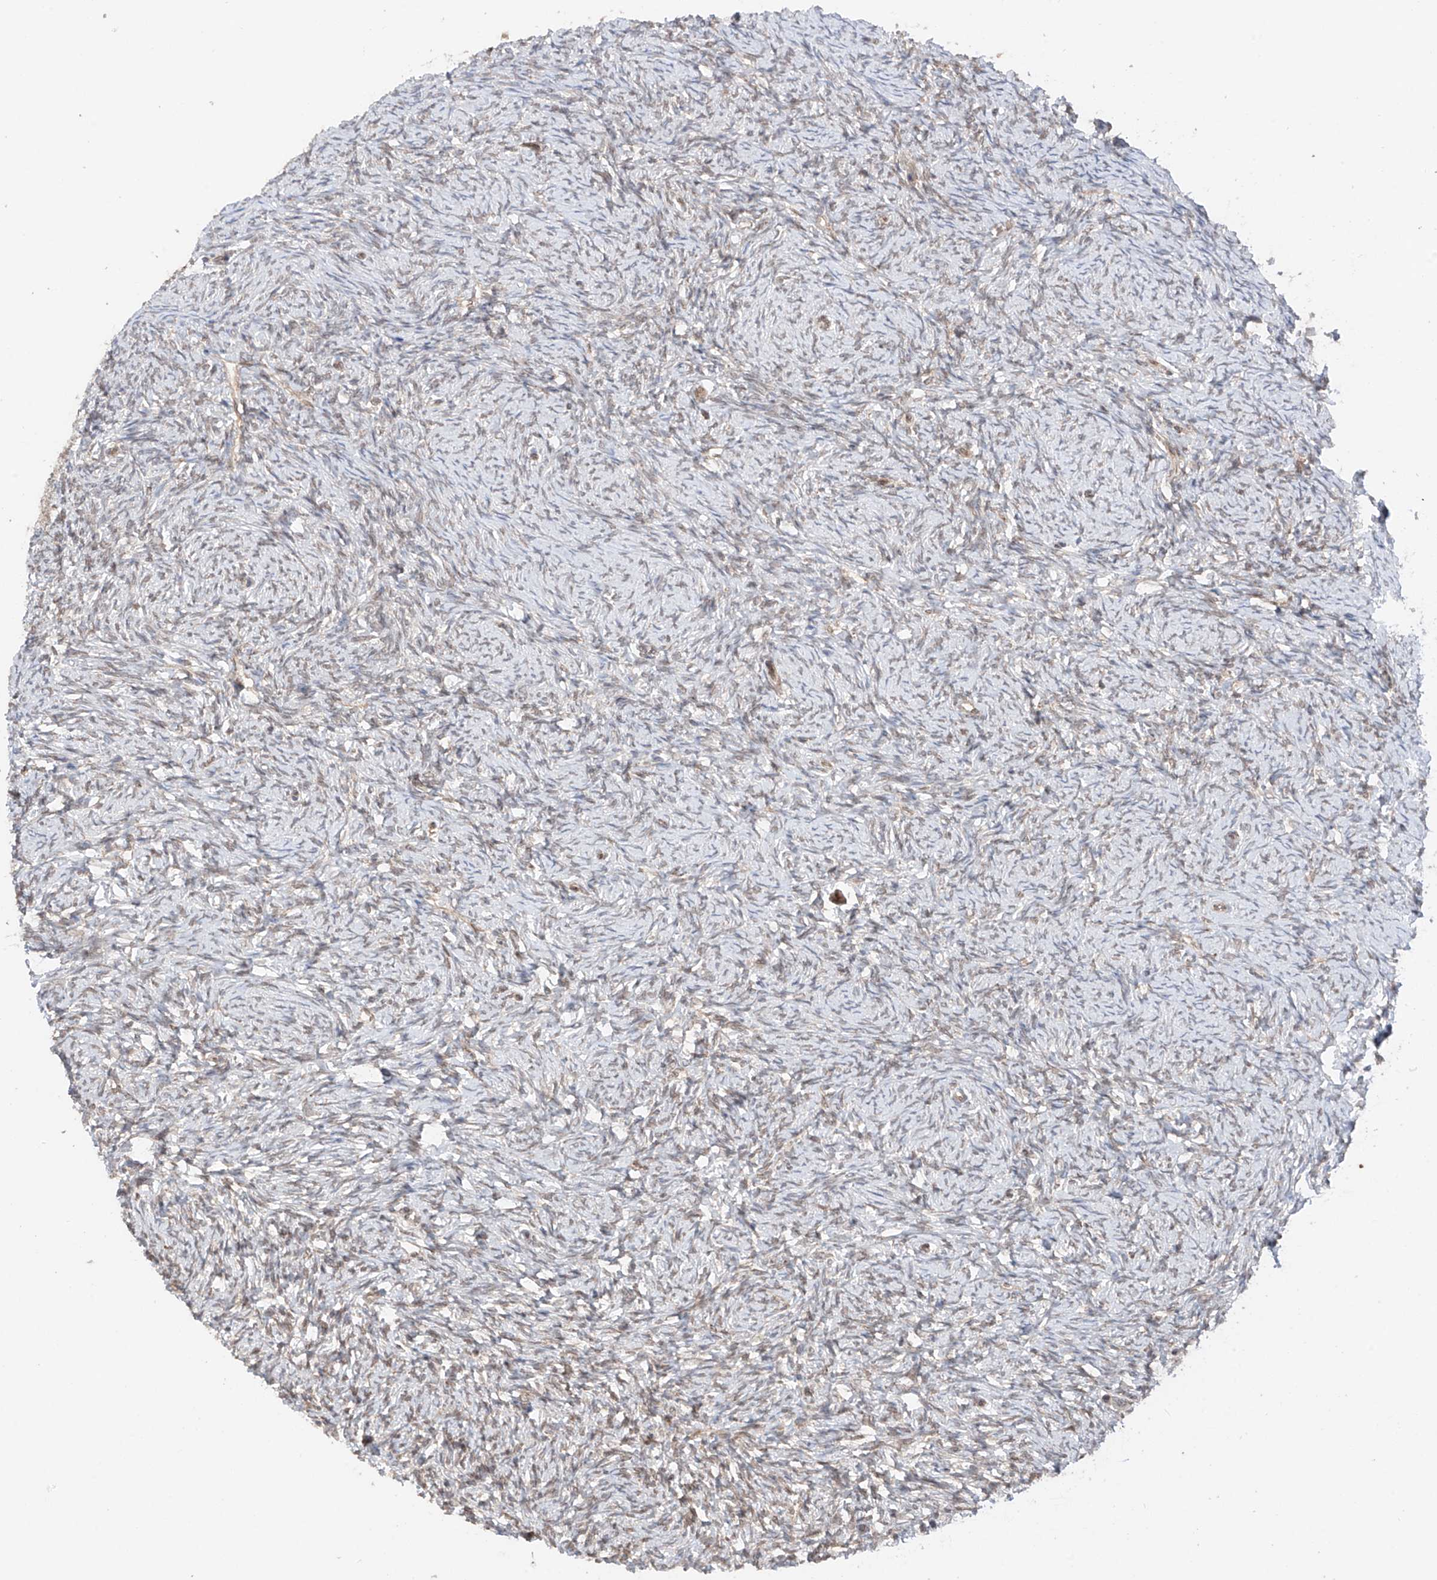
{"staining": {"intensity": "weak", "quantity": "<25%", "location": "cytoplasmic/membranous,nuclear"}, "tissue": "ovary", "cell_type": "Ovarian stroma cells", "image_type": "normal", "snomed": [{"axis": "morphology", "description": "Normal tissue, NOS"}, {"axis": "morphology", "description": "Cyst, NOS"}, {"axis": "topography", "description": "Ovary"}], "caption": "This is an immunohistochemistry micrograph of normal human ovary. There is no positivity in ovarian stroma cells.", "gene": "AHCTF1", "patient": {"sex": "female", "age": 33}}